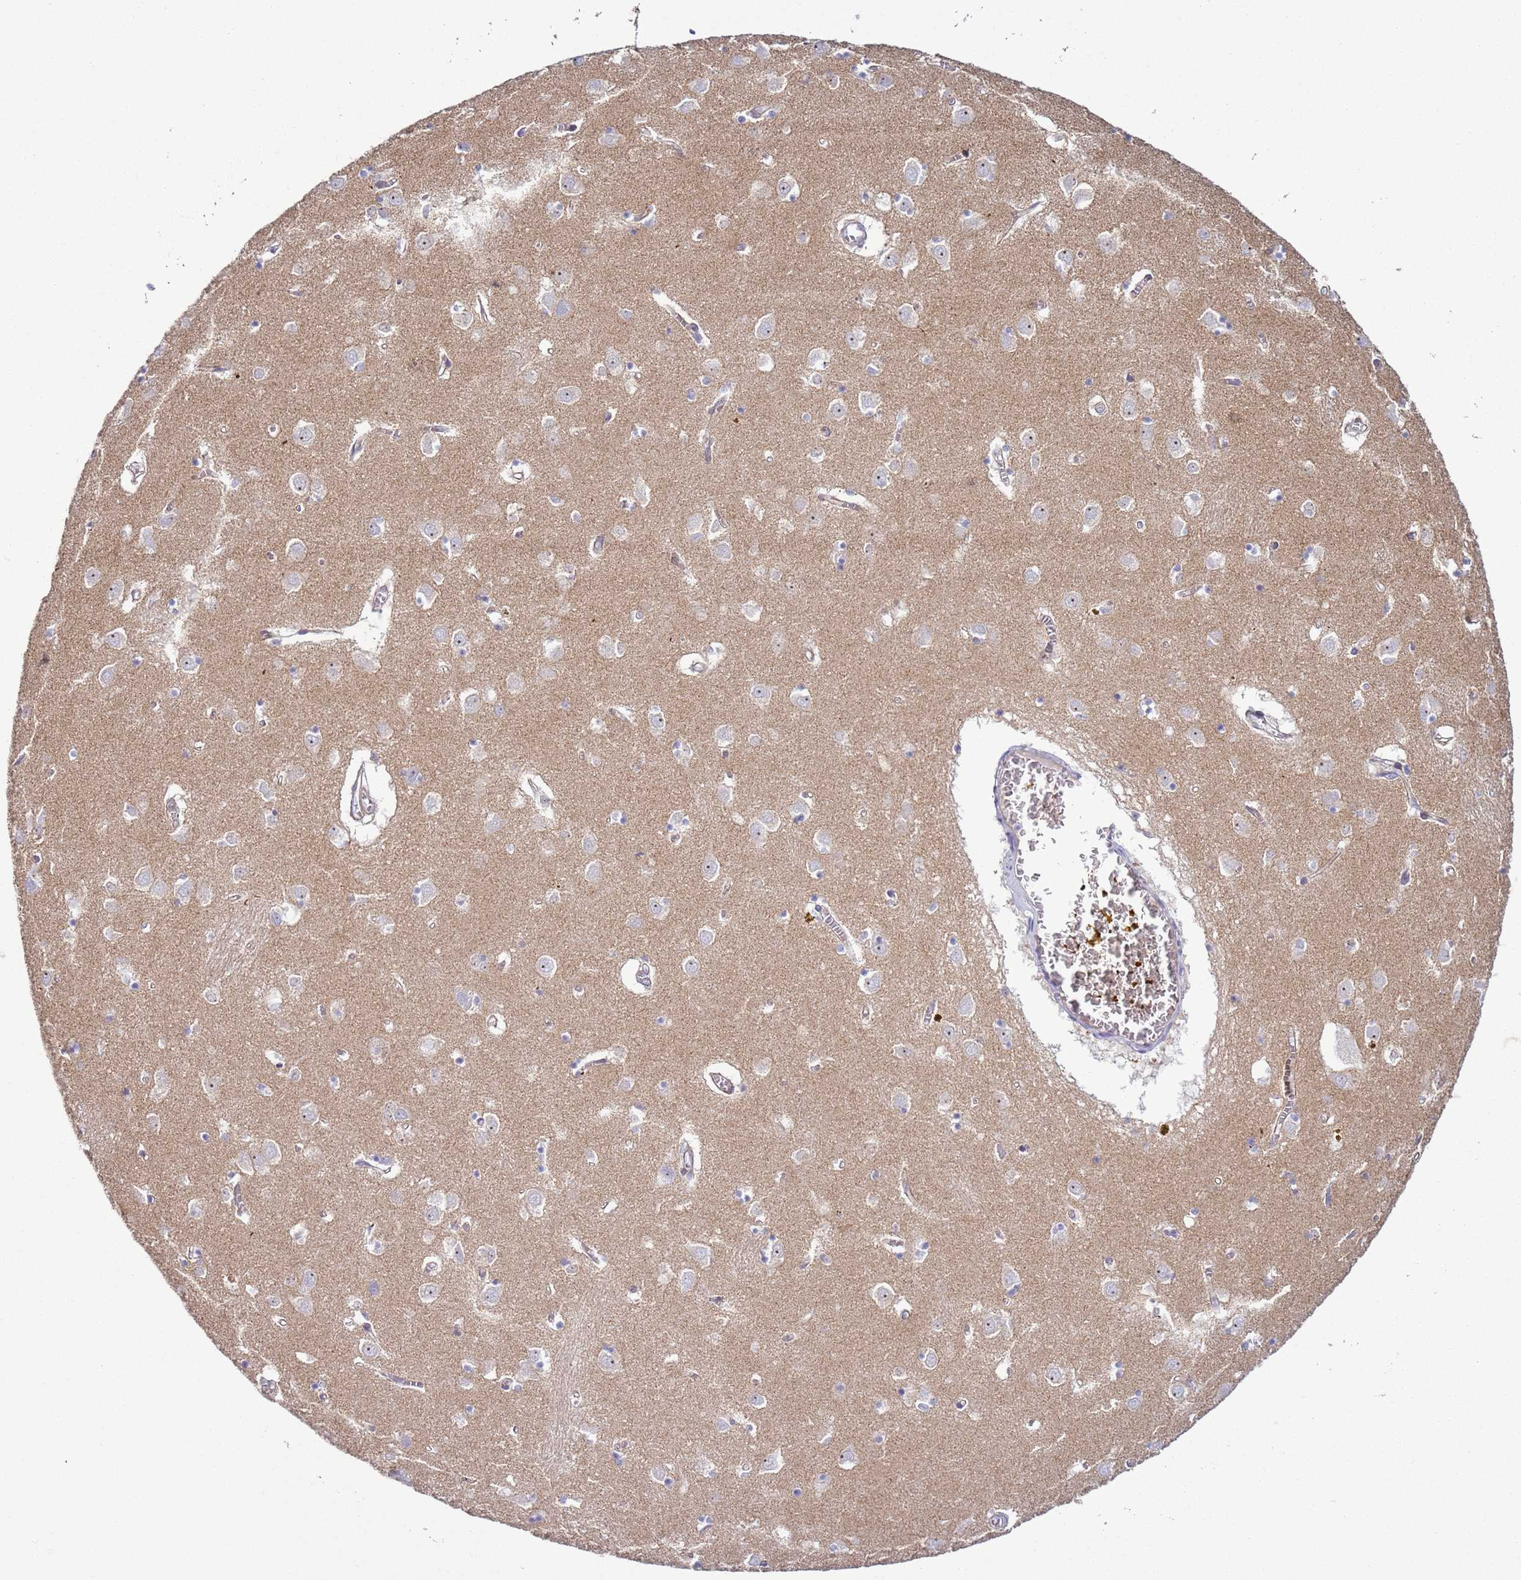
{"staining": {"intensity": "negative", "quantity": "none", "location": "none"}, "tissue": "caudate", "cell_type": "Glial cells", "image_type": "normal", "snomed": [{"axis": "morphology", "description": "Normal tissue, NOS"}, {"axis": "topography", "description": "Lateral ventricle wall"}], "caption": "Immunohistochemistry histopathology image of benign caudate stained for a protein (brown), which exhibits no staining in glial cells.", "gene": "HEATR1", "patient": {"sex": "male", "age": 70}}